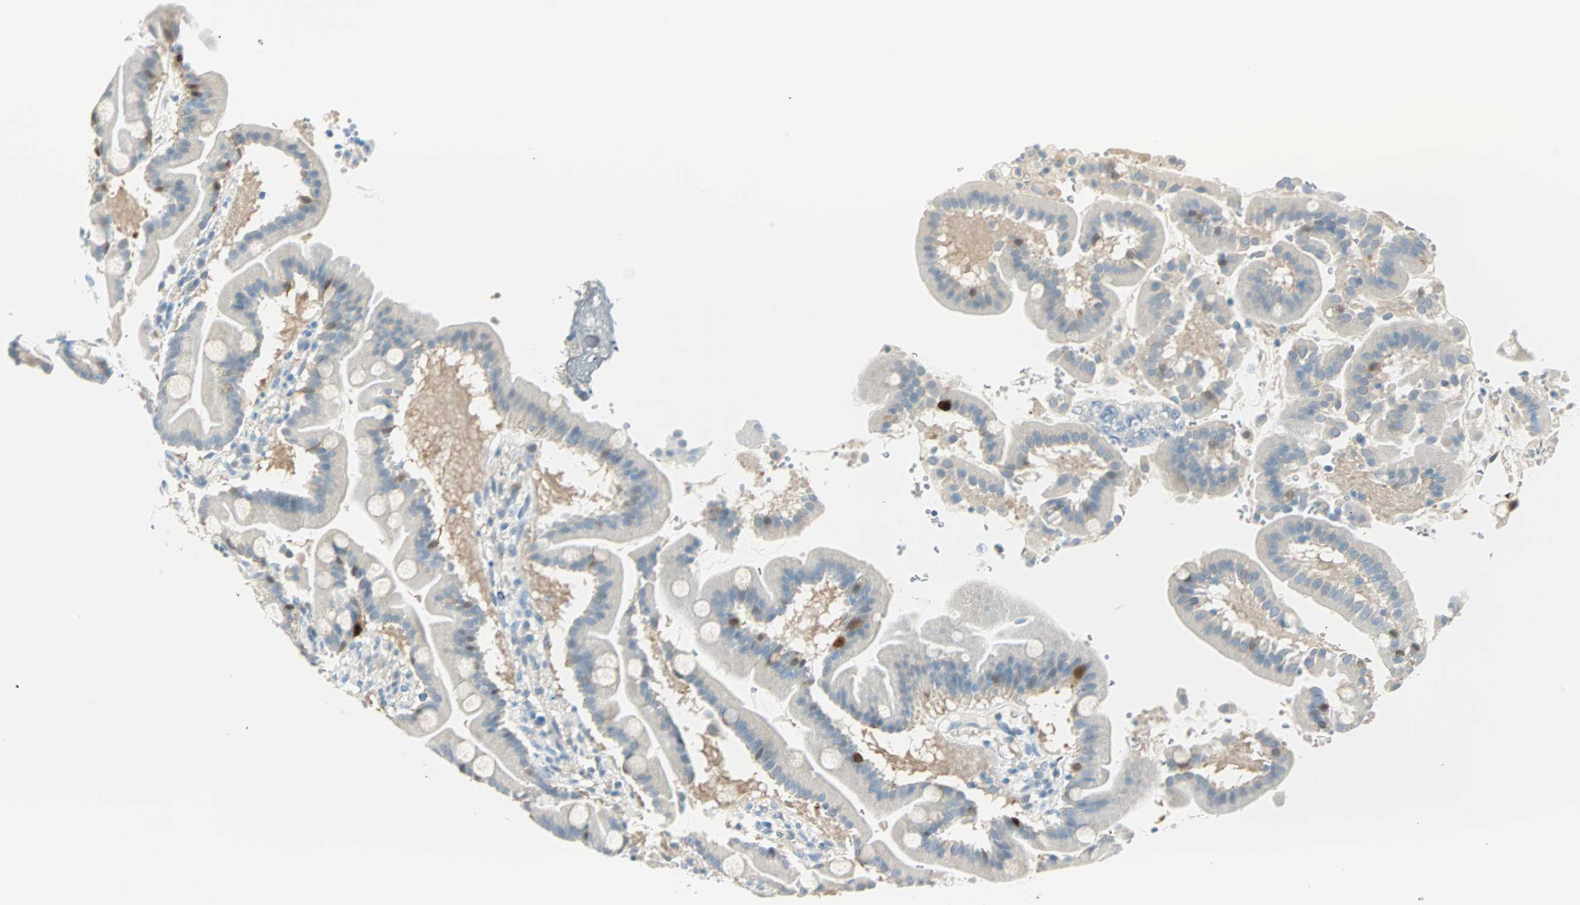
{"staining": {"intensity": "weak", "quantity": "25%-75%", "location": "cytoplasmic/membranous"}, "tissue": "duodenum", "cell_type": "Glandular cells", "image_type": "normal", "snomed": [{"axis": "morphology", "description": "Normal tissue, NOS"}, {"axis": "topography", "description": "Duodenum"}], "caption": "Human duodenum stained for a protein (brown) reveals weak cytoplasmic/membranous positive positivity in approximately 25%-75% of glandular cells.", "gene": "S100A1", "patient": {"sex": "male", "age": 50}}